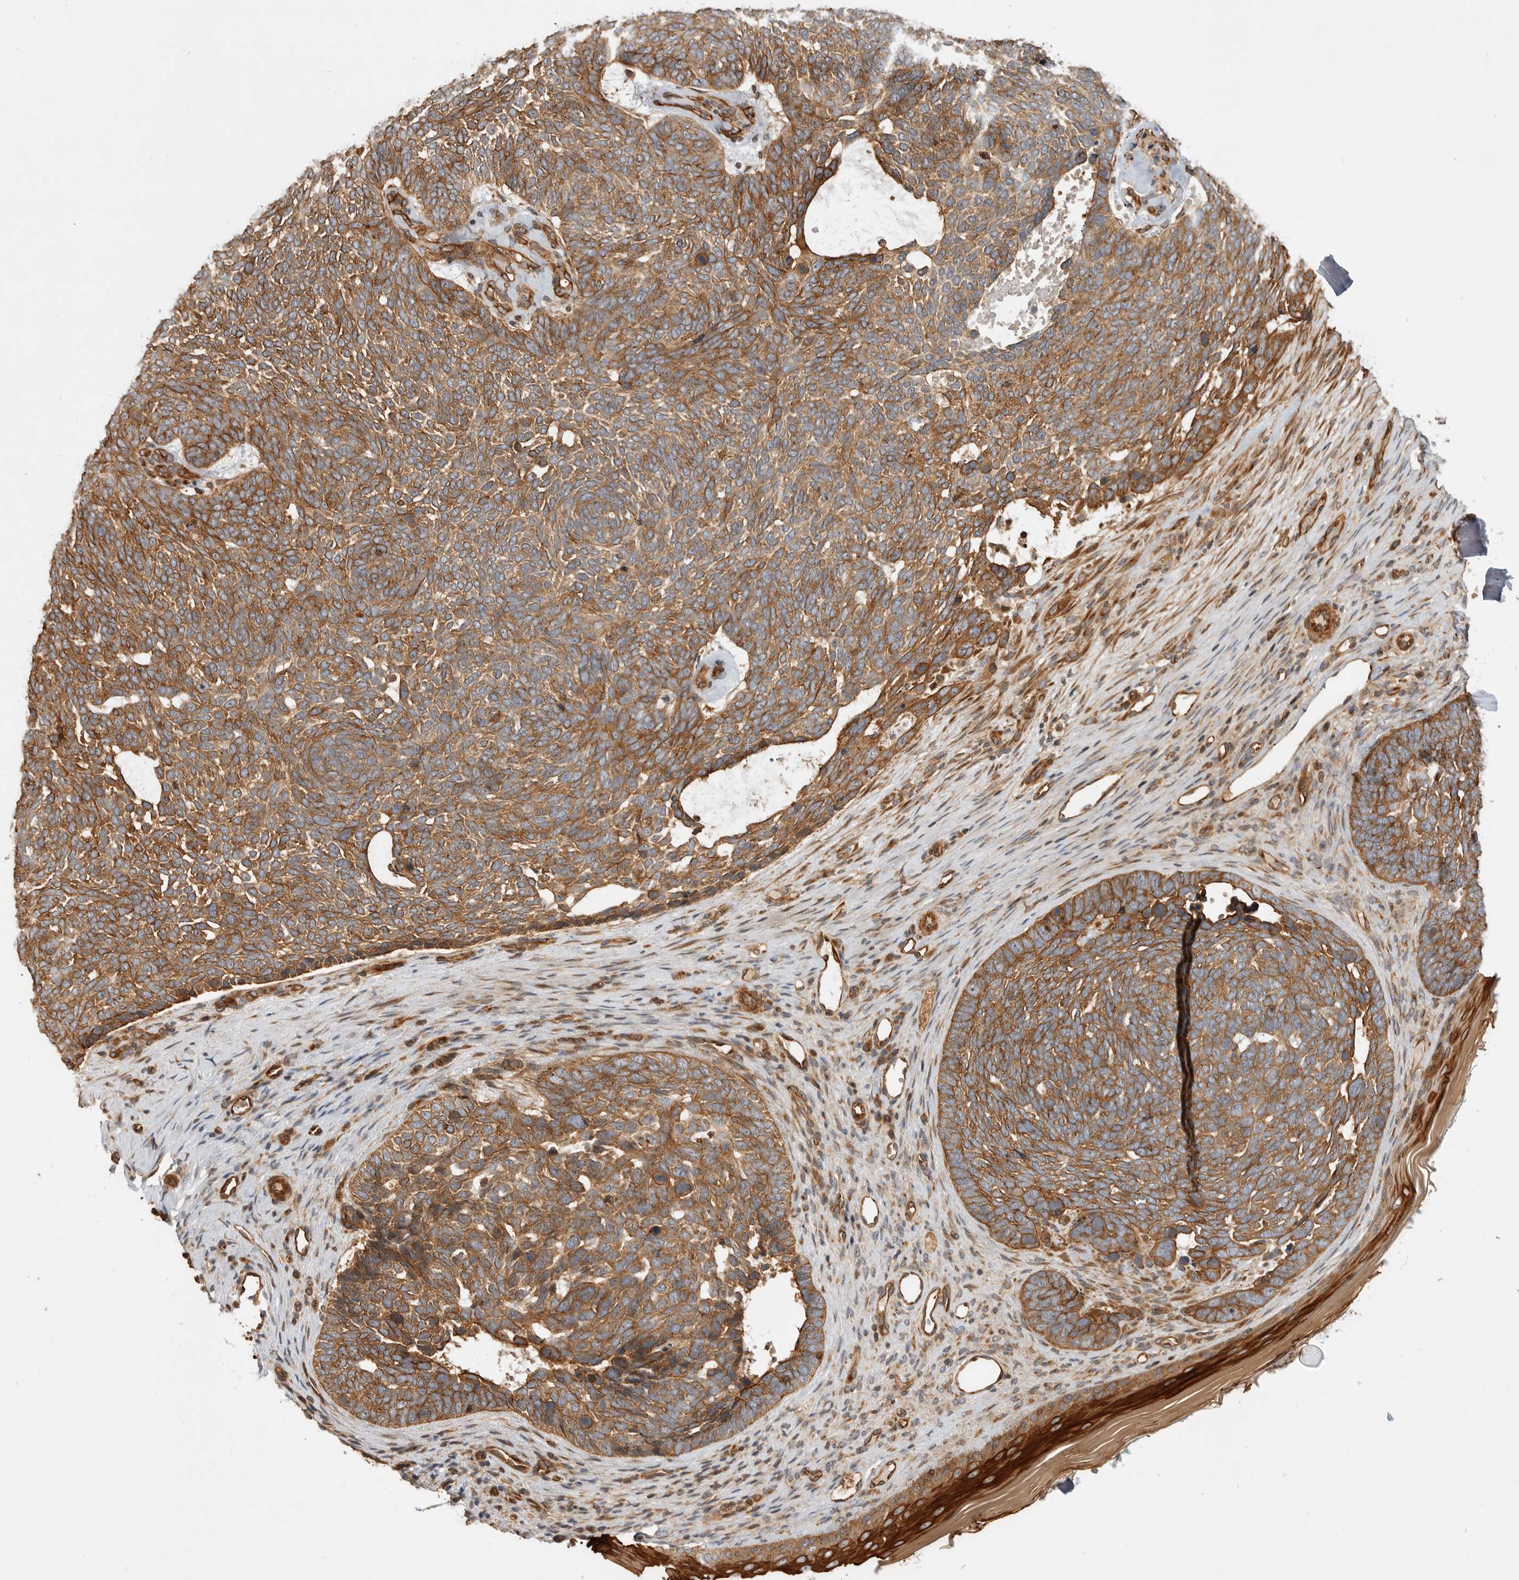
{"staining": {"intensity": "strong", "quantity": ">75%", "location": "cytoplasmic/membranous"}, "tissue": "skin cancer", "cell_type": "Tumor cells", "image_type": "cancer", "snomed": [{"axis": "morphology", "description": "Basal cell carcinoma"}, {"axis": "topography", "description": "Skin"}], "caption": "Tumor cells reveal high levels of strong cytoplasmic/membranous positivity in approximately >75% of cells in skin cancer (basal cell carcinoma).", "gene": "GPATCH2", "patient": {"sex": "female", "age": 85}}